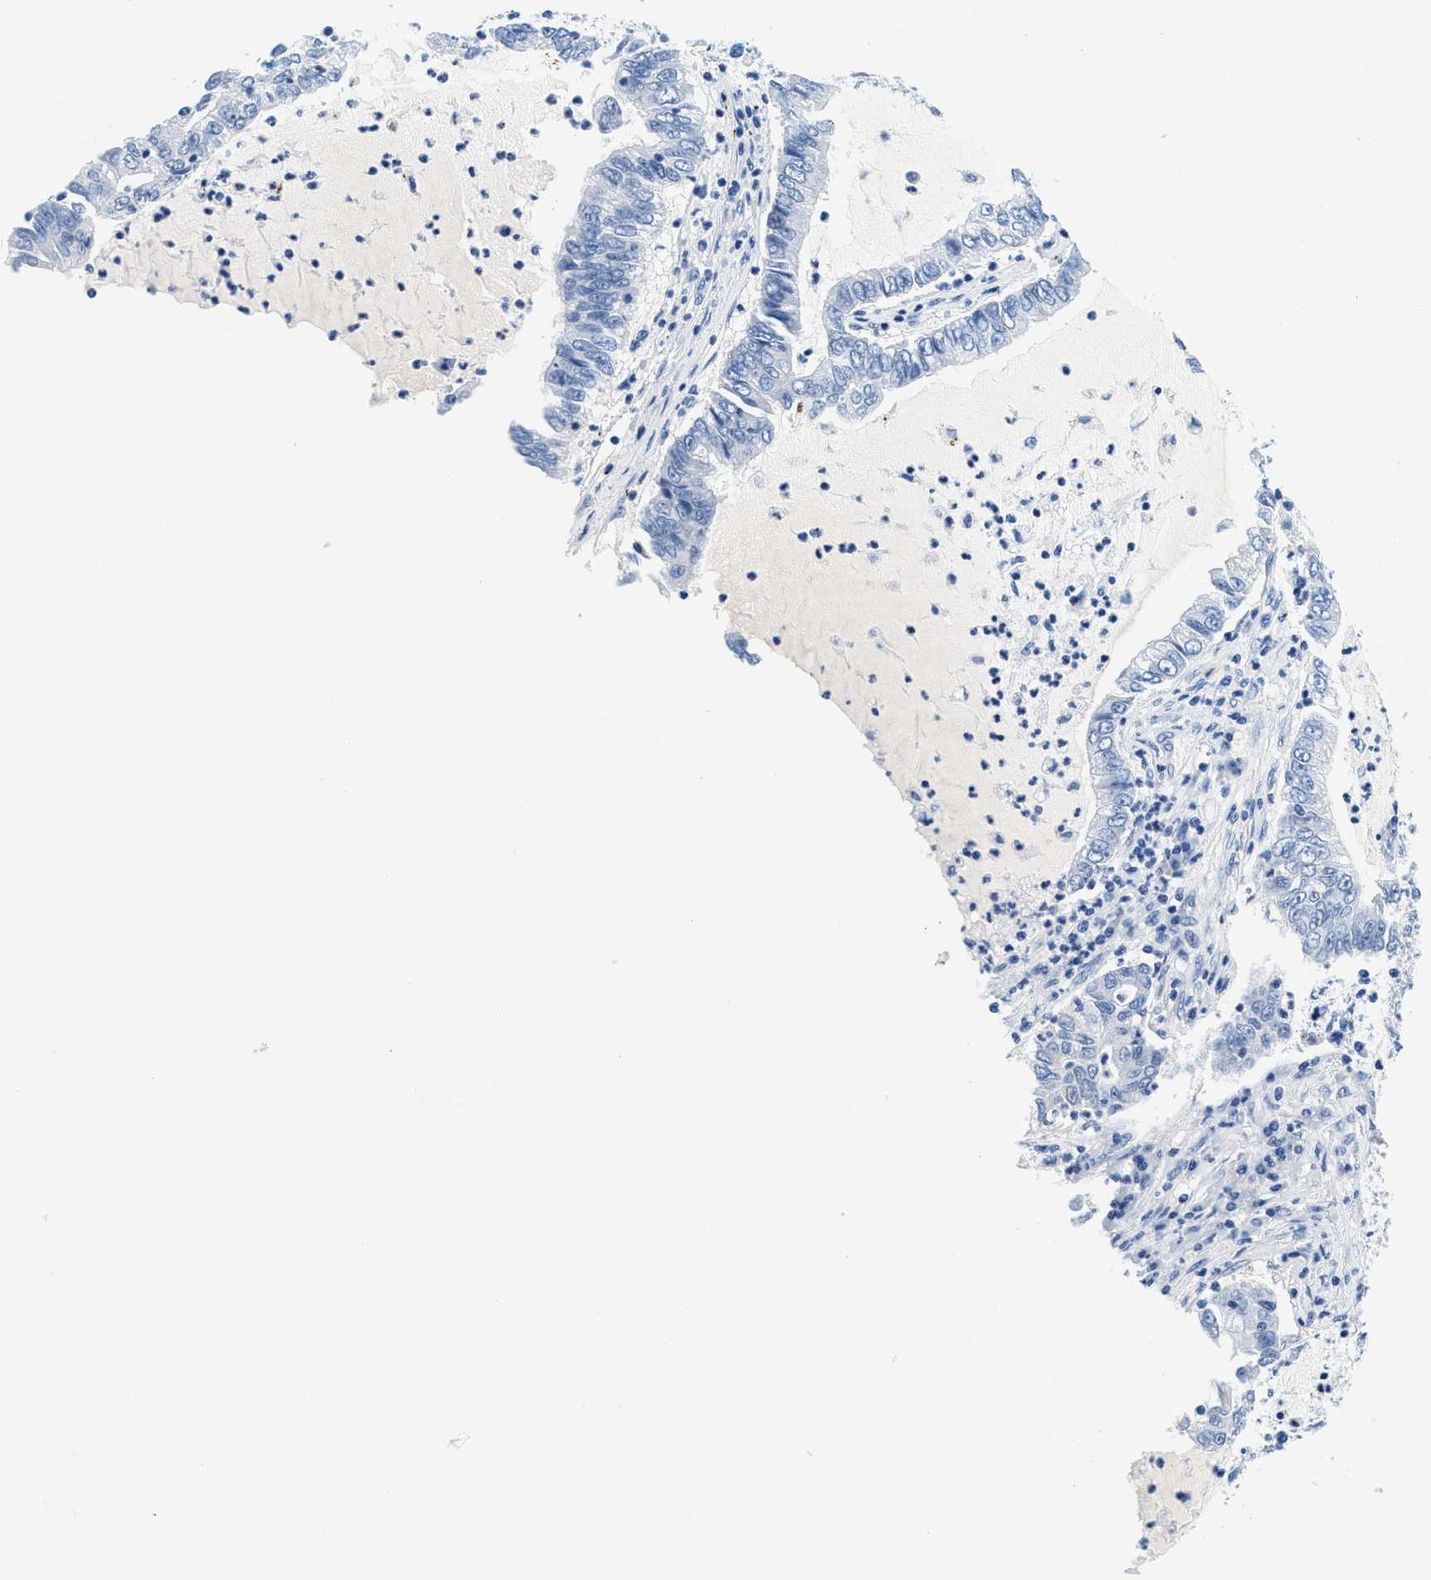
{"staining": {"intensity": "negative", "quantity": "none", "location": "none"}, "tissue": "lung cancer", "cell_type": "Tumor cells", "image_type": "cancer", "snomed": [{"axis": "morphology", "description": "Adenocarcinoma, NOS"}, {"axis": "topography", "description": "Lung"}], "caption": "Tumor cells are negative for brown protein staining in lung cancer. Brightfield microscopy of immunohistochemistry stained with DAB (brown) and hematoxylin (blue), captured at high magnification.", "gene": "GSN", "patient": {"sex": "female", "age": 51}}